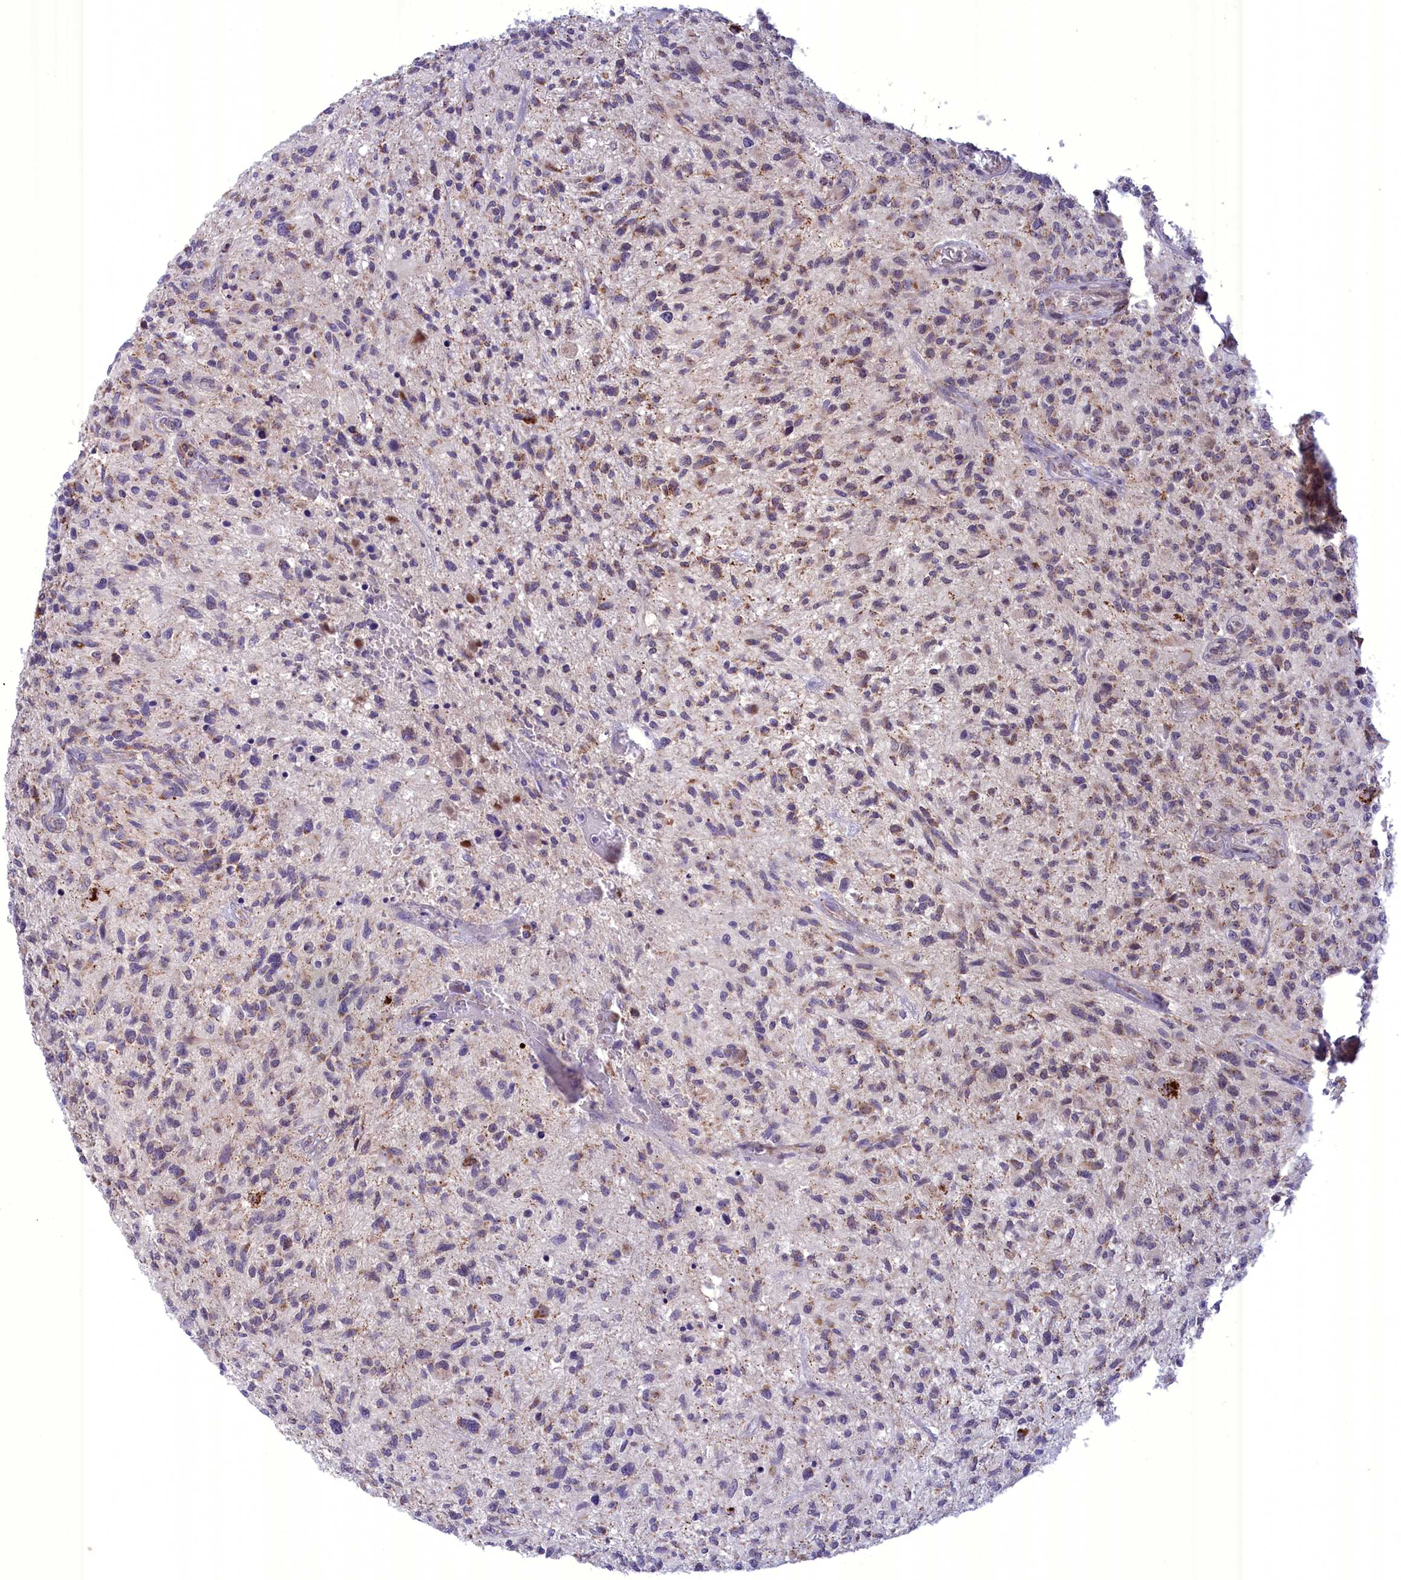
{"staining": {"intensity": "weak", "quantity": "25%-75%", "location": "cytoplasmic/membranous"}, "tissue": "glioma", "cell_type": "Tumor cells", "image_type": "cancer", "snomed": [{"axis": "morphology", "description": "Glioma, malignant, High grade"}, {"axis": "topography", "description": "Brain"}], "caption": "IHC photomicrograph of neoplastic tissue: glioma stained using immunohistochemistry (IHC) displays low levels of weak protein expression localized specifically in the cytoplasmic/membranous of tumor cells, appearing as a cytoplasmic/membranous brown color.", "gene": "FAM149B1", "patient": {"sex": "male", "age": 47}}